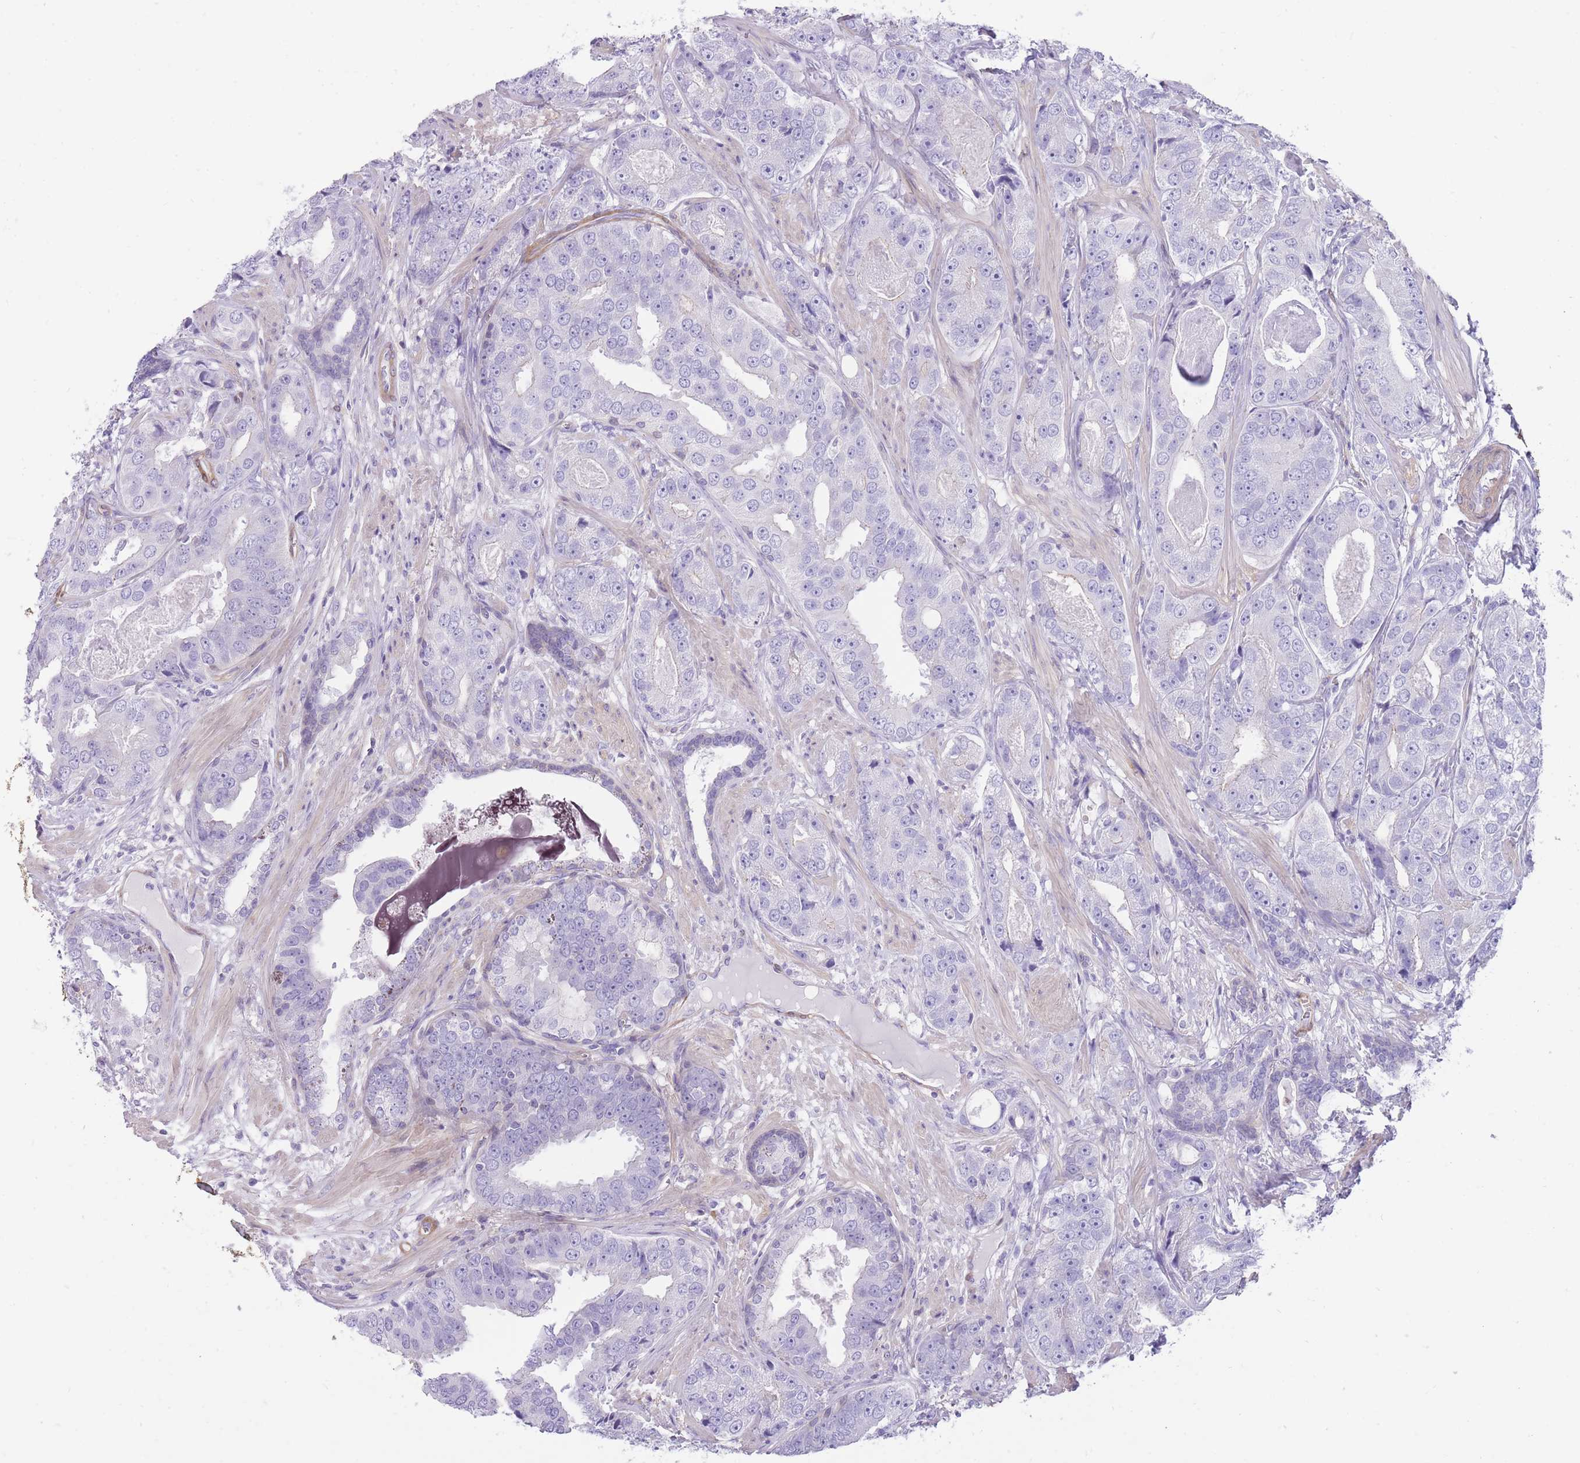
{"staining": {"intensity": "negative", "quantity": "none", "location": "none"}, "tissue": "prostate cancer", "cell_type": "Tumor cells", "image_type": "cancer", "snomed": [{"axis": "morphology", "description": "Adenocarcinoma, High grade"}, {"axis": "topography", "description": "Prostate"}], "caption": "IHC of human prostate cancer (adenocarcinoma (high-grade)) reveals no staining in tumor cells.", "gene": "OR11H12", "patient": {"sex": "male", "age": 71}}